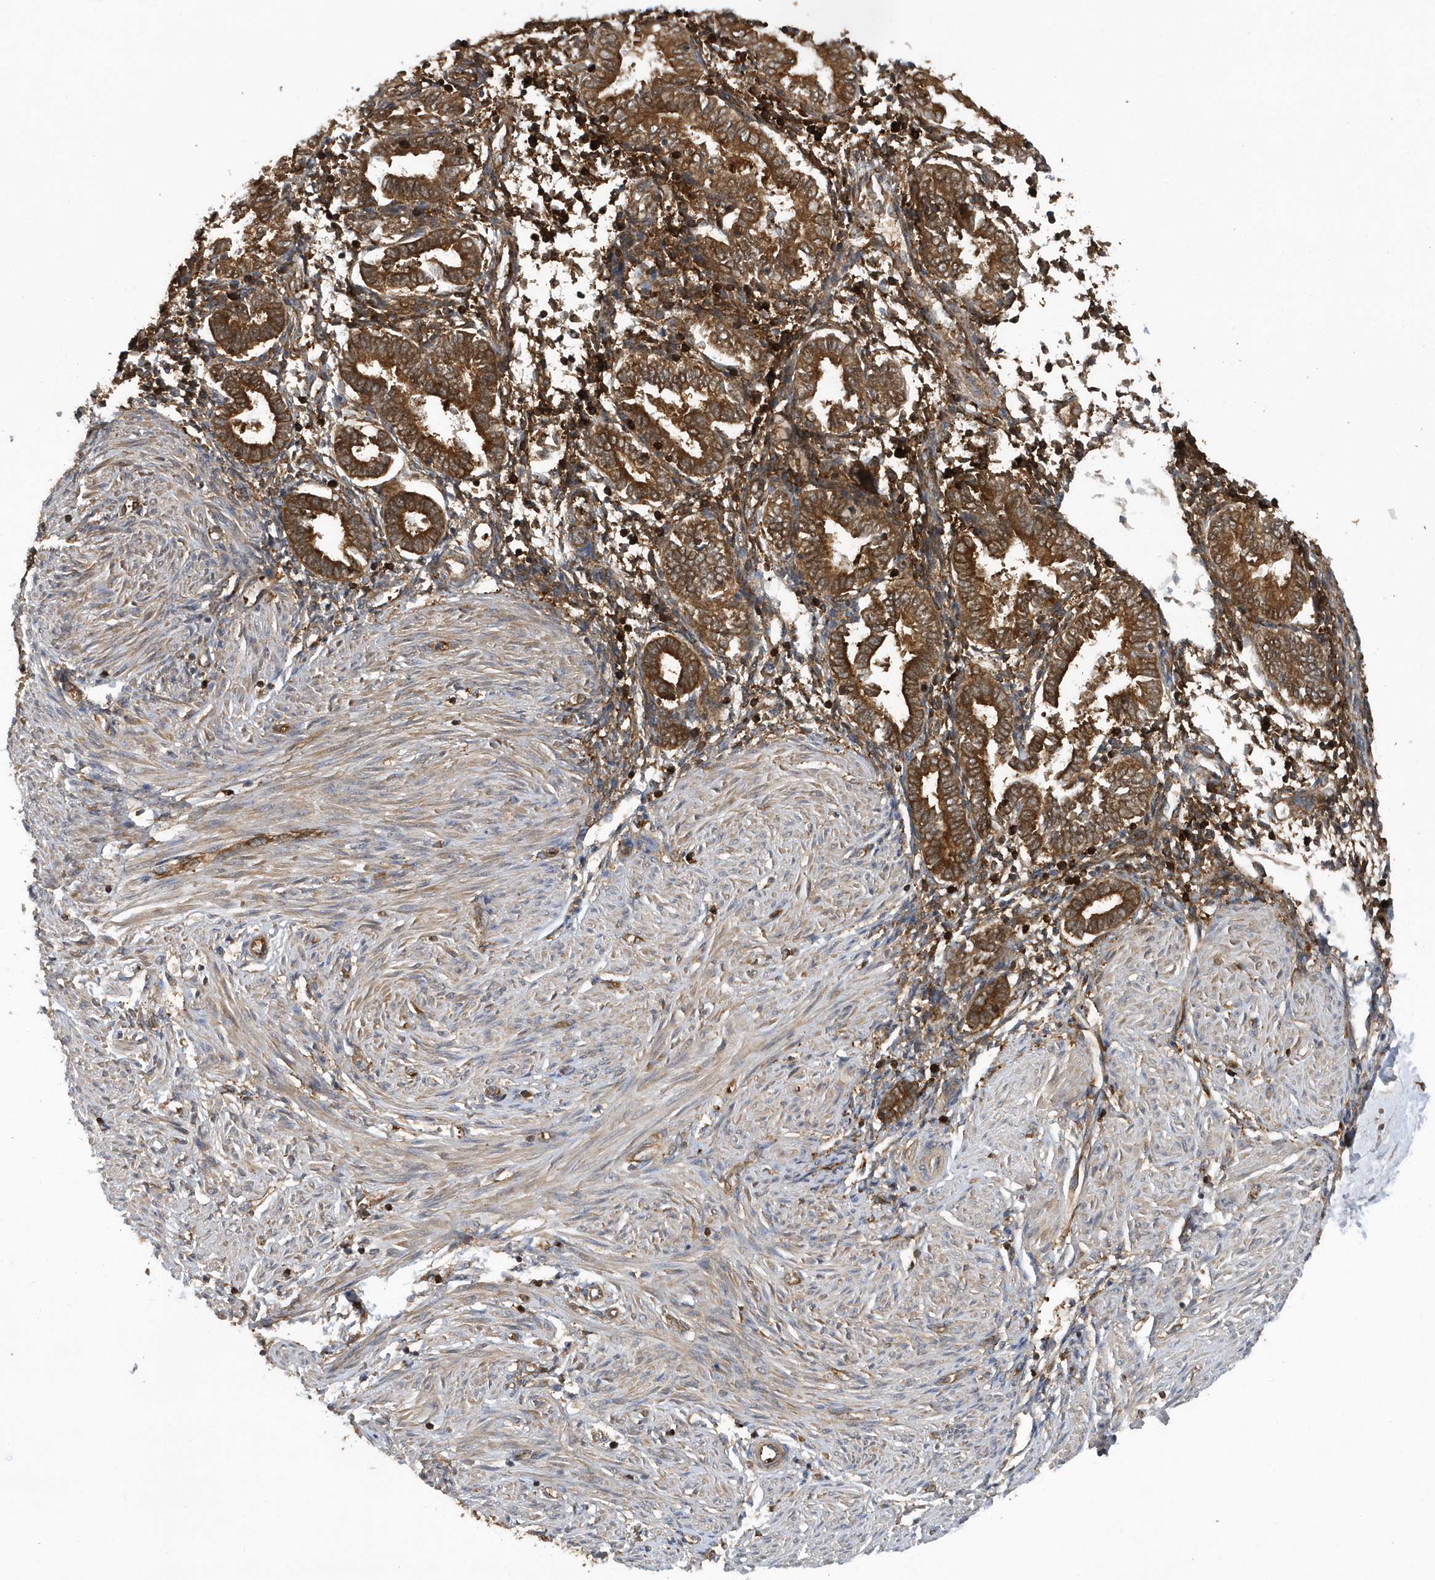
{"staining": {"intensity": "moderate", "quantity": "25%-75%", "location": "cytoplasmic/membranous"}, "tissue": "endometrium", "cell_type": "Cells in endometrial stroma", "image_type": "normal", "snomed": [{"axis": "morphology", "description": "Normal tissue, NOS"}, {"axis": "topography", "description": "Endometrium"}], "caption": "Immunohistochemistry micrograph of benign endometrium: endometrium stained using IHC reveals medium levels of moderate protein expression localized specifically in the cytoplasmic/membranous of cells in endometrial stroma, appearing as a cytoplasmic/membranous brown color.", "gene": "PAICS", "patient": {"sex": "female", "age": 53}}